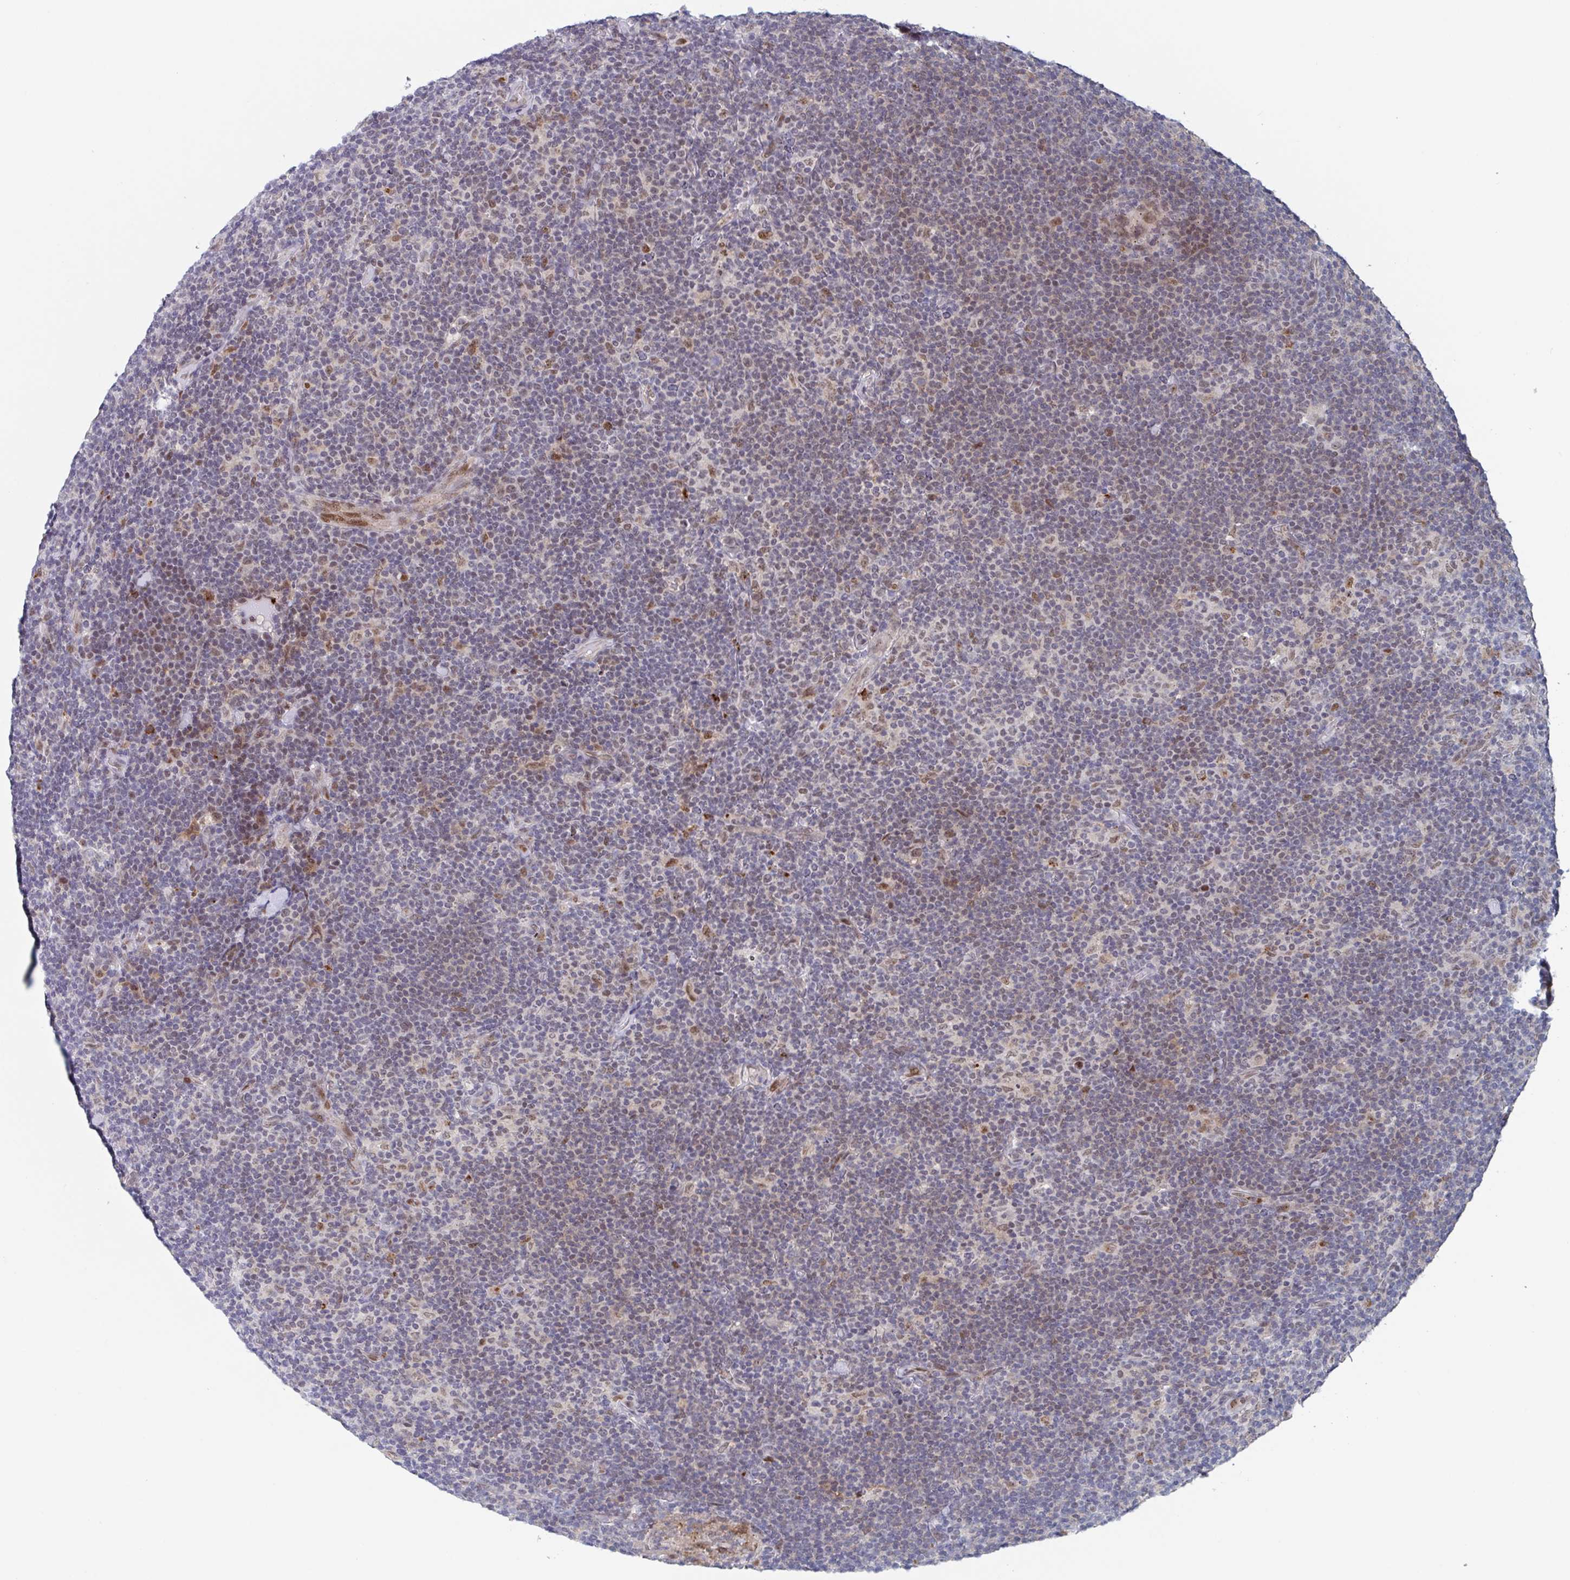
{"staining": {"intensity": "moderate", "quantity": ">75%", "location": "nuclear"}, "tissue": "lymphoma", "cell_type": "Tumor cells", "image_type": "cancer", "snomed": [{"axis": "morphology", "description": "Hodgkin's disease, NOS"}, {"axis": "topography", "description": "Lymph node"}], "caption": "Protein expression analysis of human Hodgkin's disease reveals moderate nuclear expression in approximately >75% of tumor cells.", "gene": "RNF212", "patient": {"sex": "female", "age": 57}}